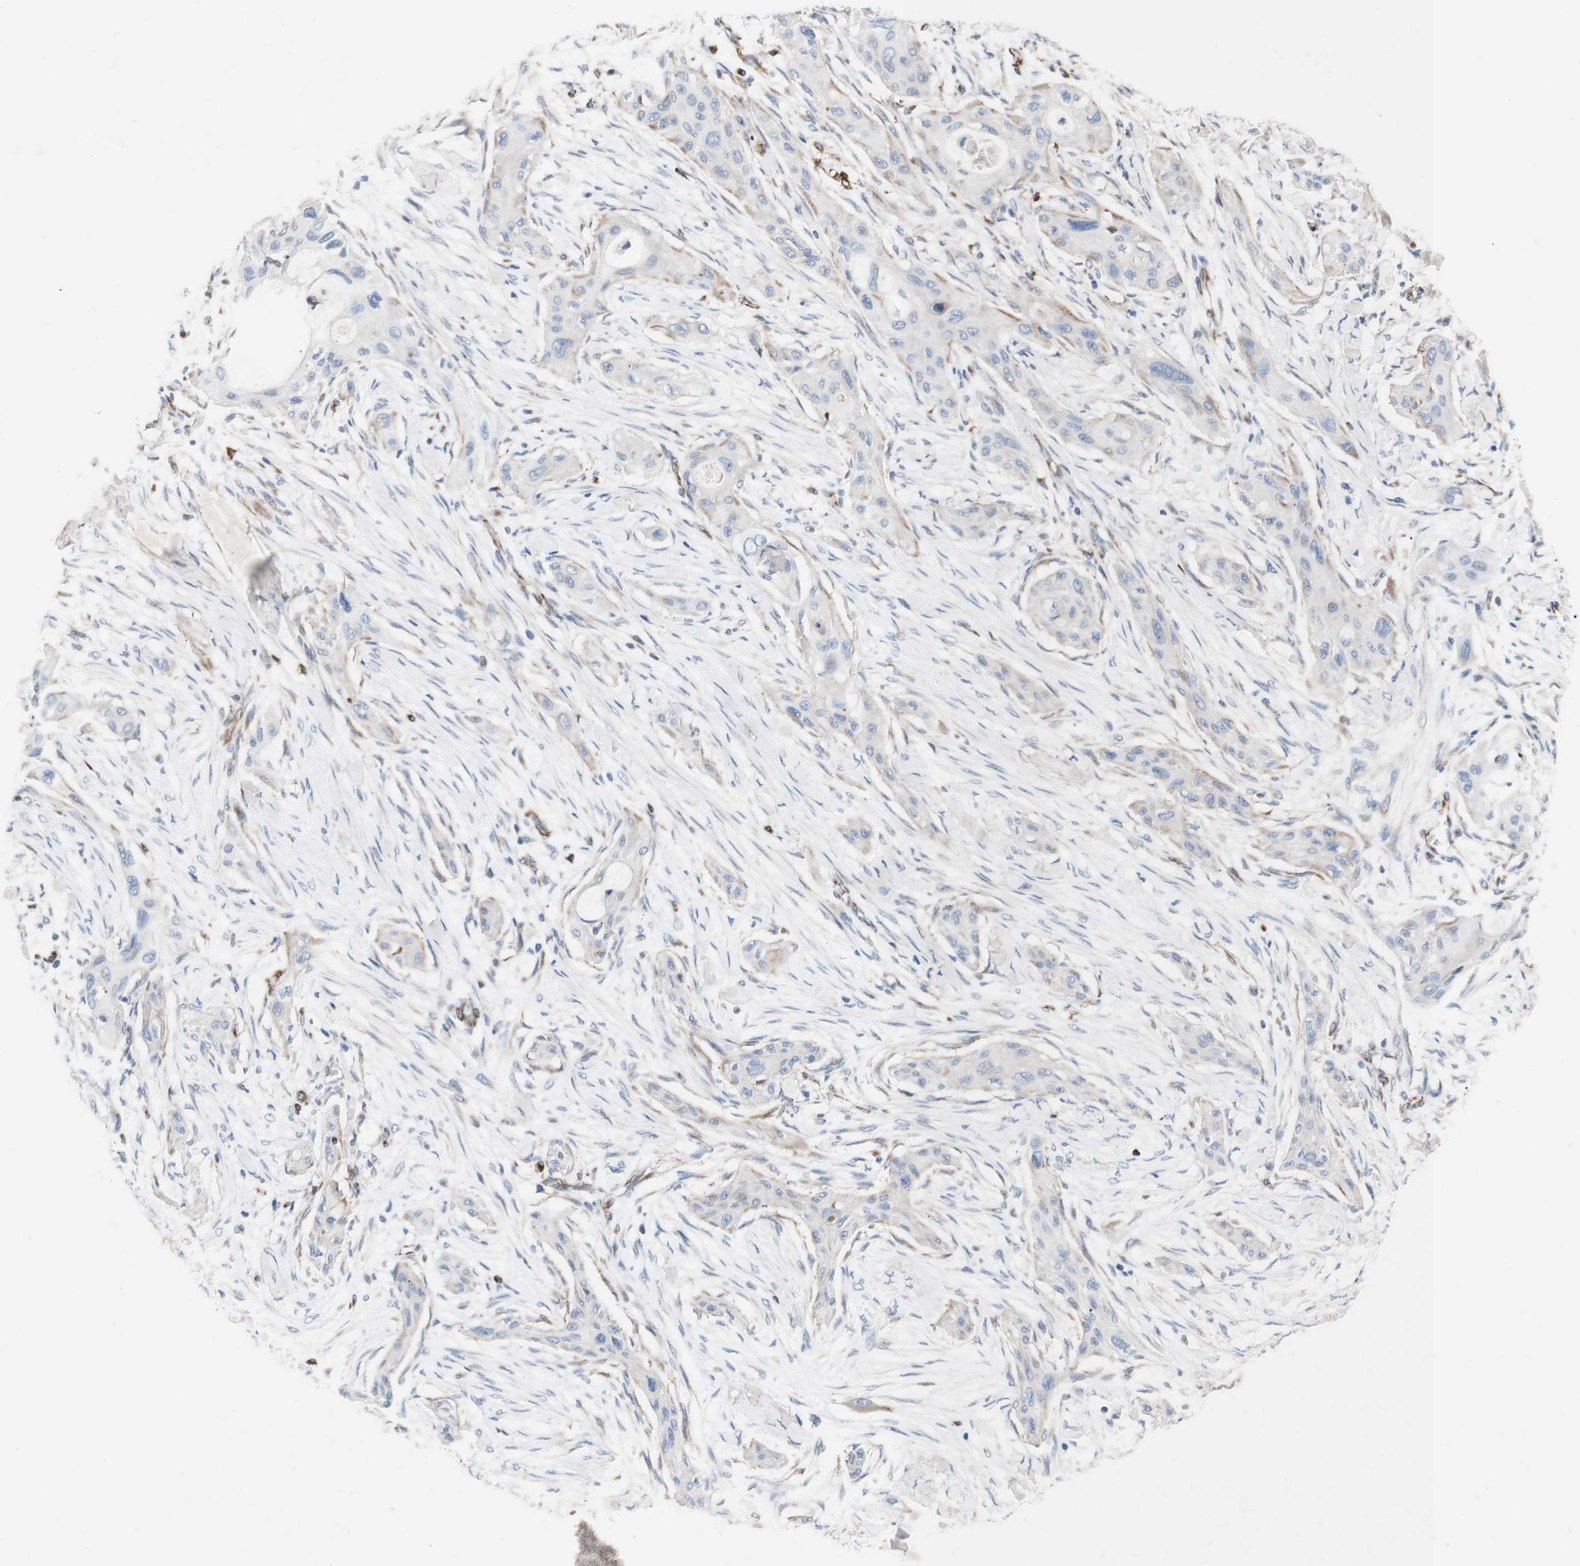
{"staining": {"intensity": "weak", "quantity": "<25%", "location": "cytoplasmic/membranous"}, "tissue": "lung cancer", "cell_type": "Tumor cells", "image_type": "cancer", "snomed": [{"axis": "morphology", "description": "Squamous cell carcinoma, NOS"}, {"axis": "topography", "description": "Lung"}], "caption": "IHC histopathology image of squamous cell carcinoma (lung) stained for a protein (brown), which demonstrates no positivity in tumor cells.", "gene": "AGPAT5", "patient": {"sex": "female", "age": 47}}